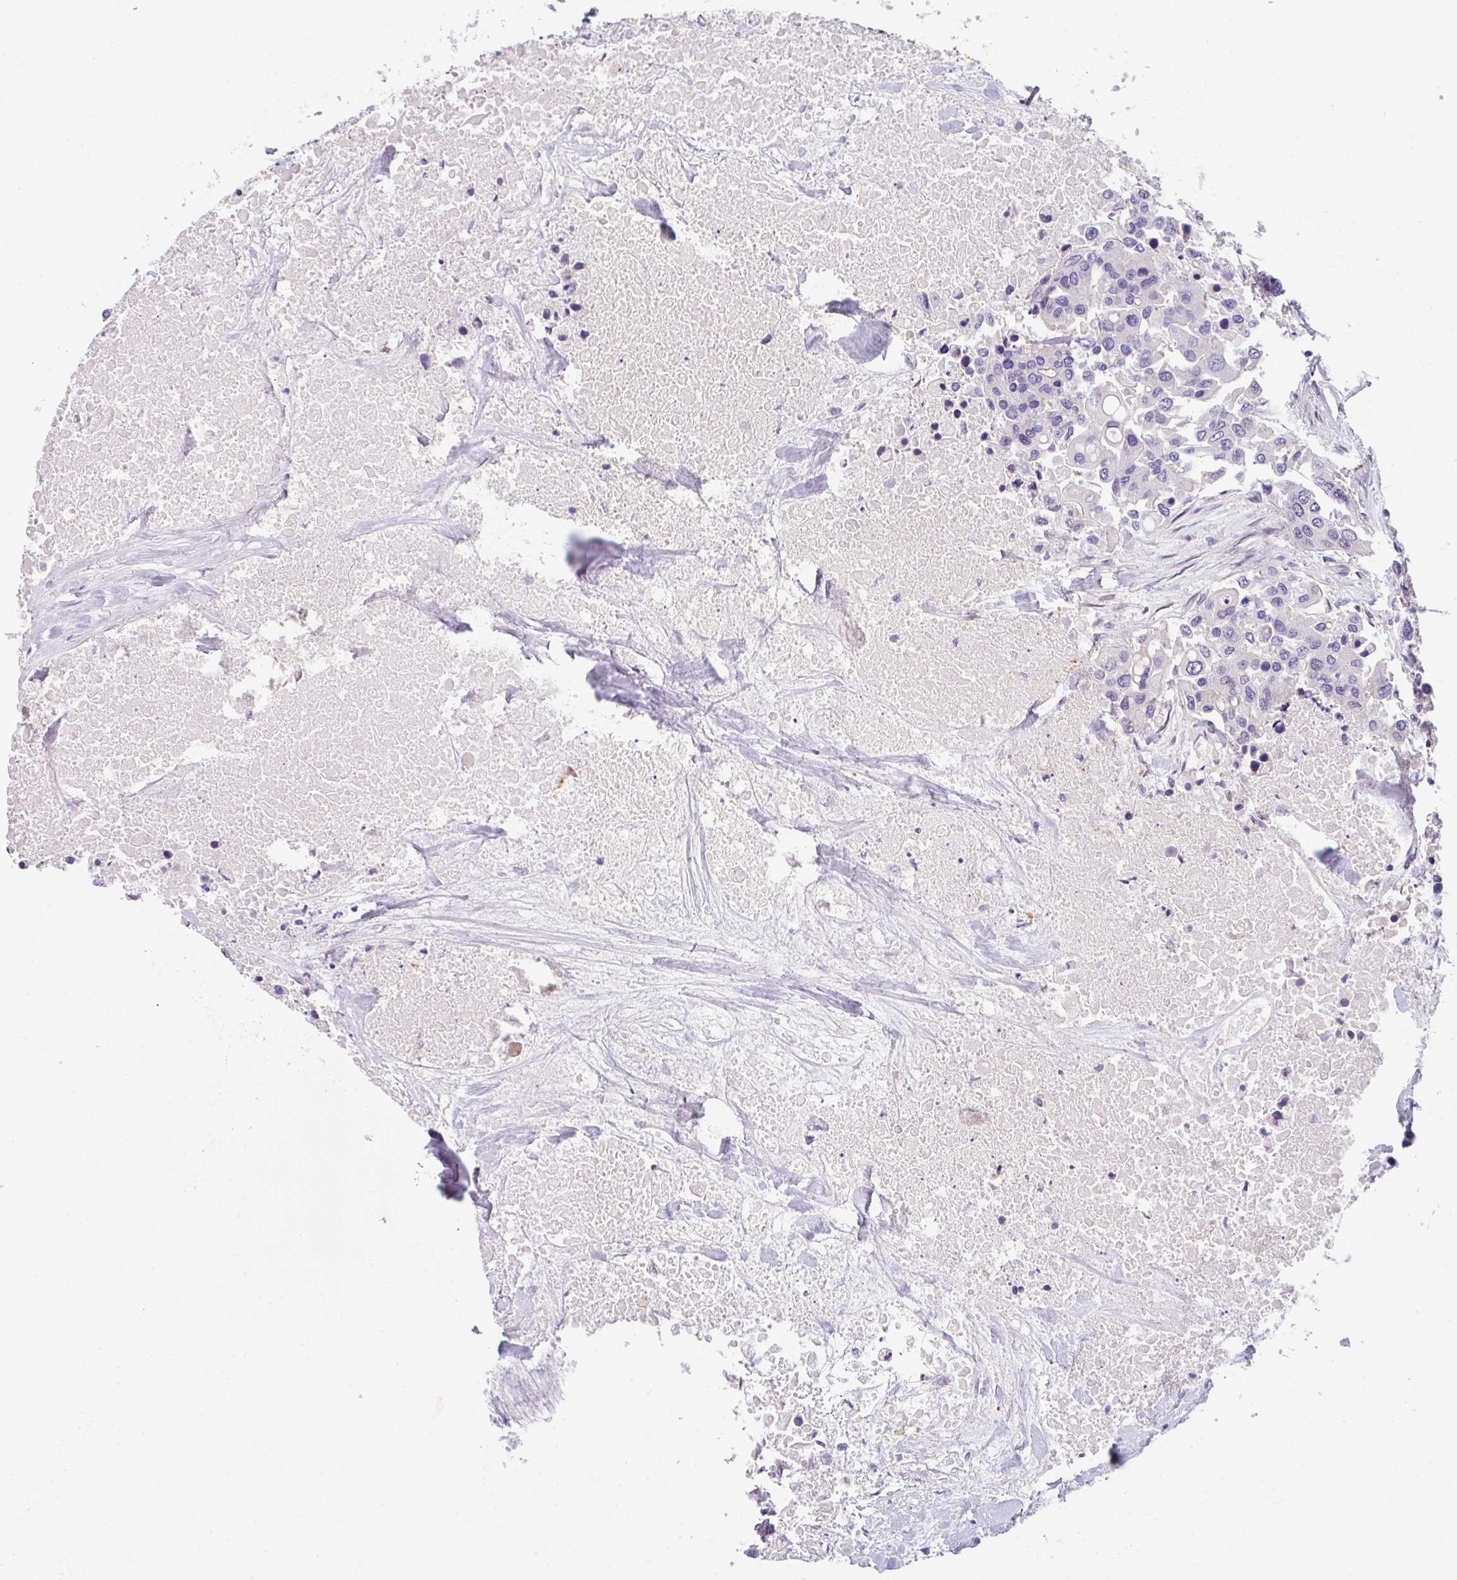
{"staining": {"intensity": "negative", "quantity": "none", "location": "none"}, "tissue": "colorectal cancer", "cell_type": "Tumor cells", "image_type": "cancer", "snomed": [{"axis": "morphology", "description": "Adenocarcinoma, NOS"}, {"axis": "topography", "description": "Colon"}], "caption": "Immunohistochemistry of human colorectal cancer (adenocarcinoma) displays no expression in tumor cells.", "gene": "TNFRSF10A", "patient": {"sex": "male", "age": 77}}